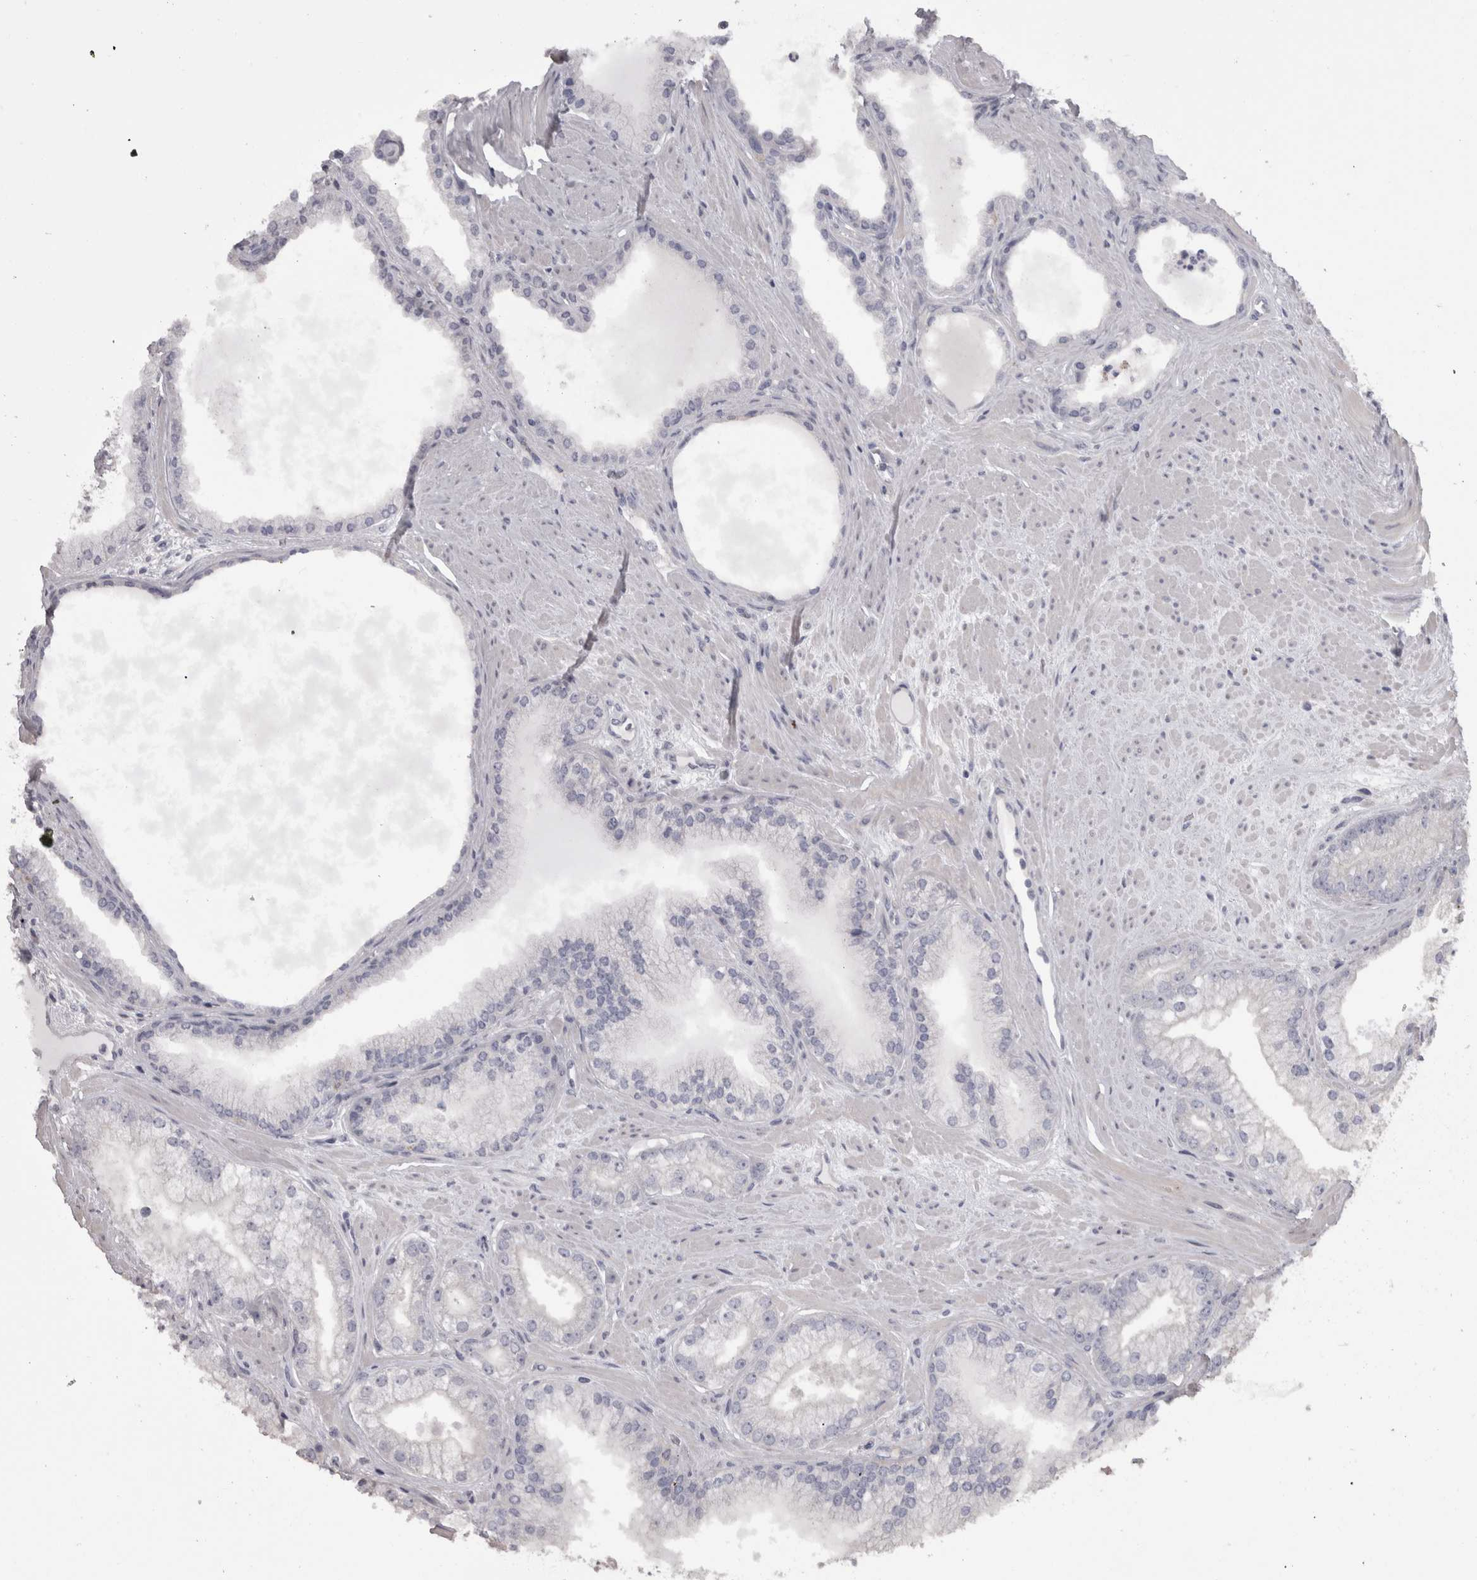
{"staining": {"intensity": "negative", "quantity": "none", "location": "none"}, "tissue": "prostate cancer", "cell_type": "Tumor cells", "image_type": "cancer", "snomed": [{"axis": "morphology", "description": "Adenocarcinoma, High grade"}, {"axis": "topography", "description": "Prostate"}], "caption": "Immunohistochemical staining of prostate adenocarcinoma (high-grade) shows no significant expression in tumor cells.", "gene": "CAMK2D", "patient": {"sex": "male", "age": 58}}